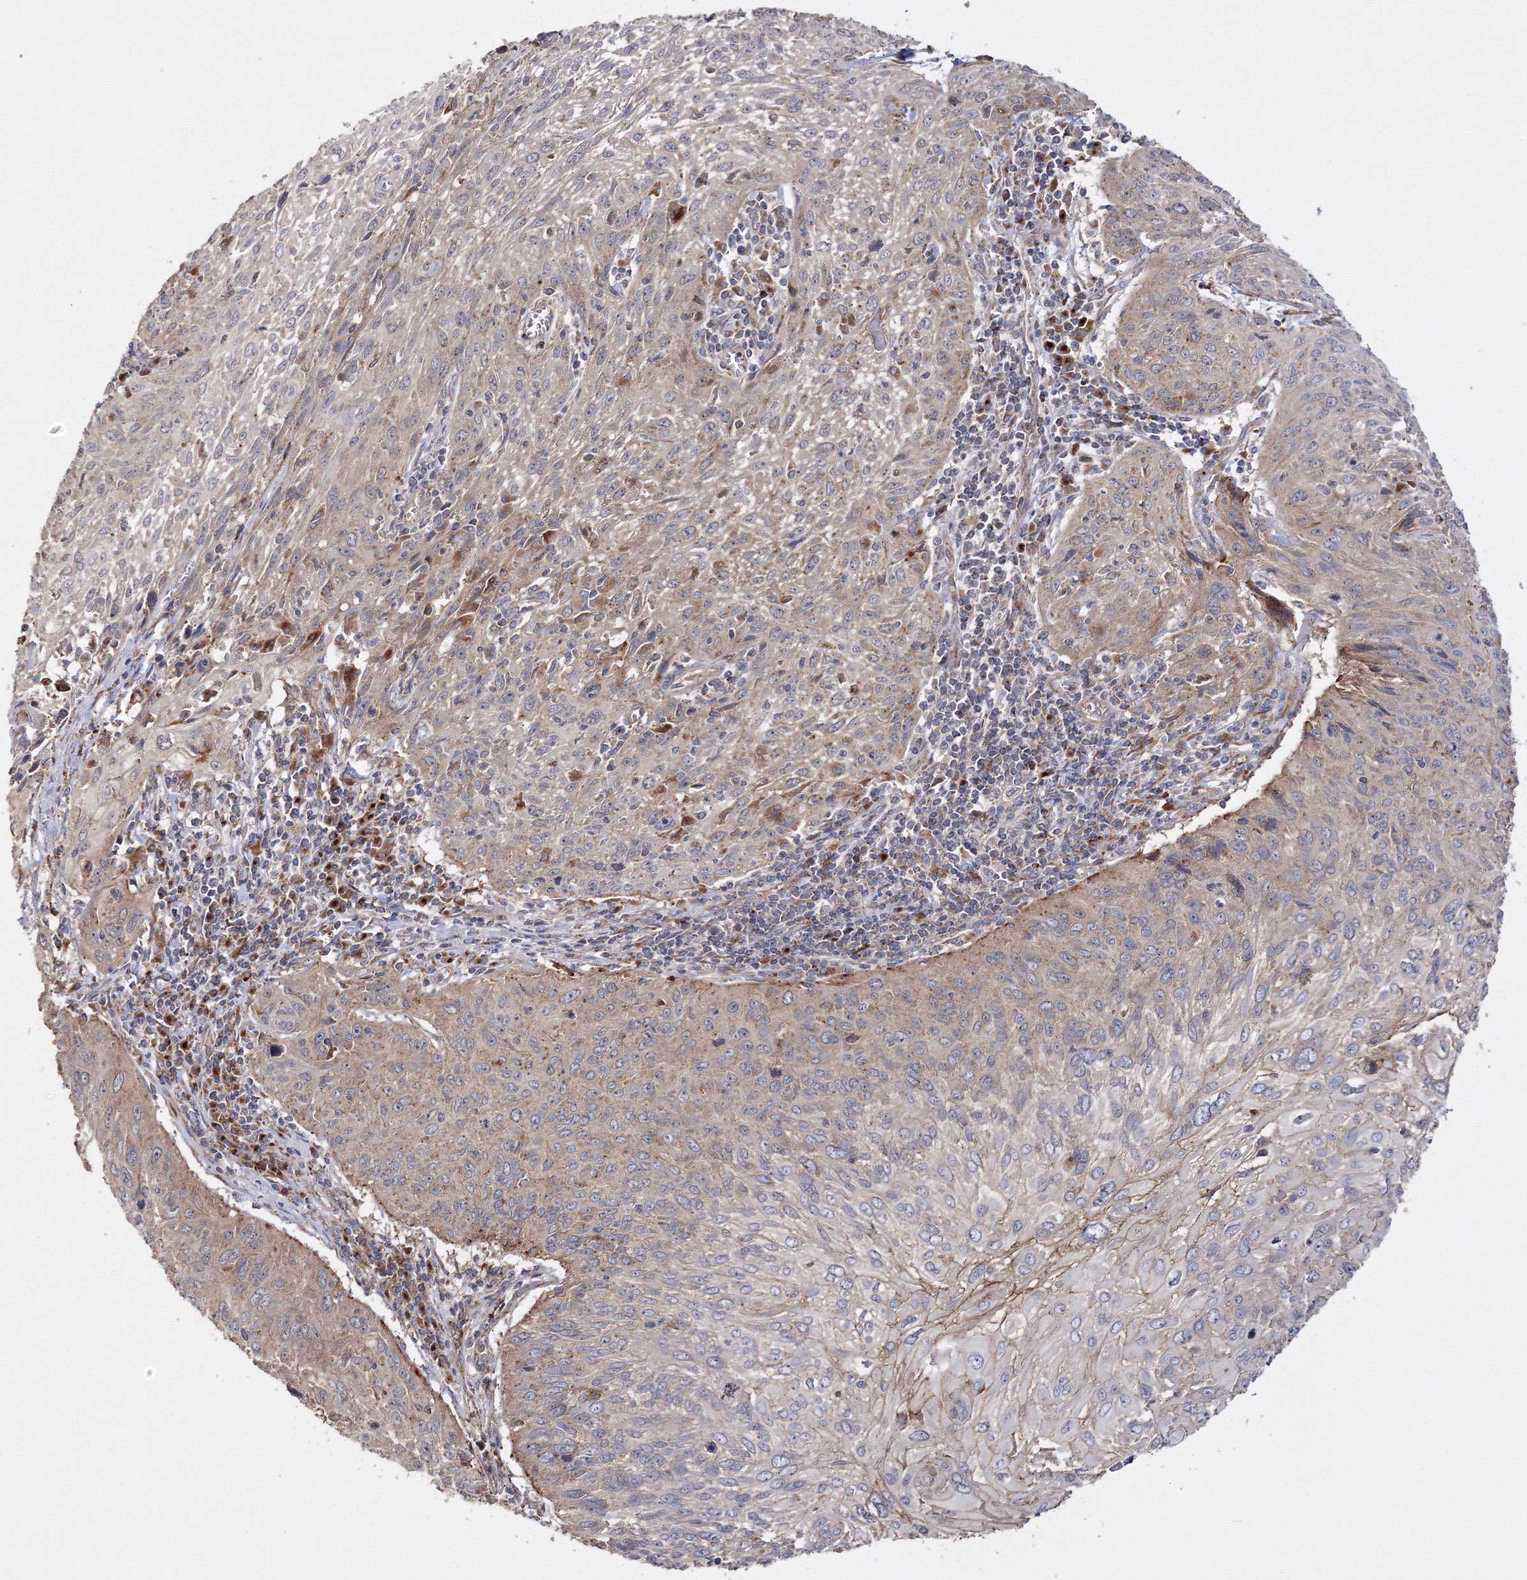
{"staining": {"intensity": "weak", "quantity": "<25%", "location": "cytoplasmic/membranous"}, "tissue": "cervical cancer", "cell_type": "Tumor cells", "image_type": "cancer", "snomed": [{"axis": "morphology", "description": "Squamous cell carcinoma, NOS"}, {"axis": "topography", "description": "Cervix"}], "caption": "IHC micrograph of neoplastic tissue: cervical cancer stained with DAB displays no significant protein expression in tumor cells. The staining is performed using DAB brown chromogen with nuclei counter-stained in using hematoxylin.", "gene": "DDO", "patient": {"sex": "female", "age": 51}}